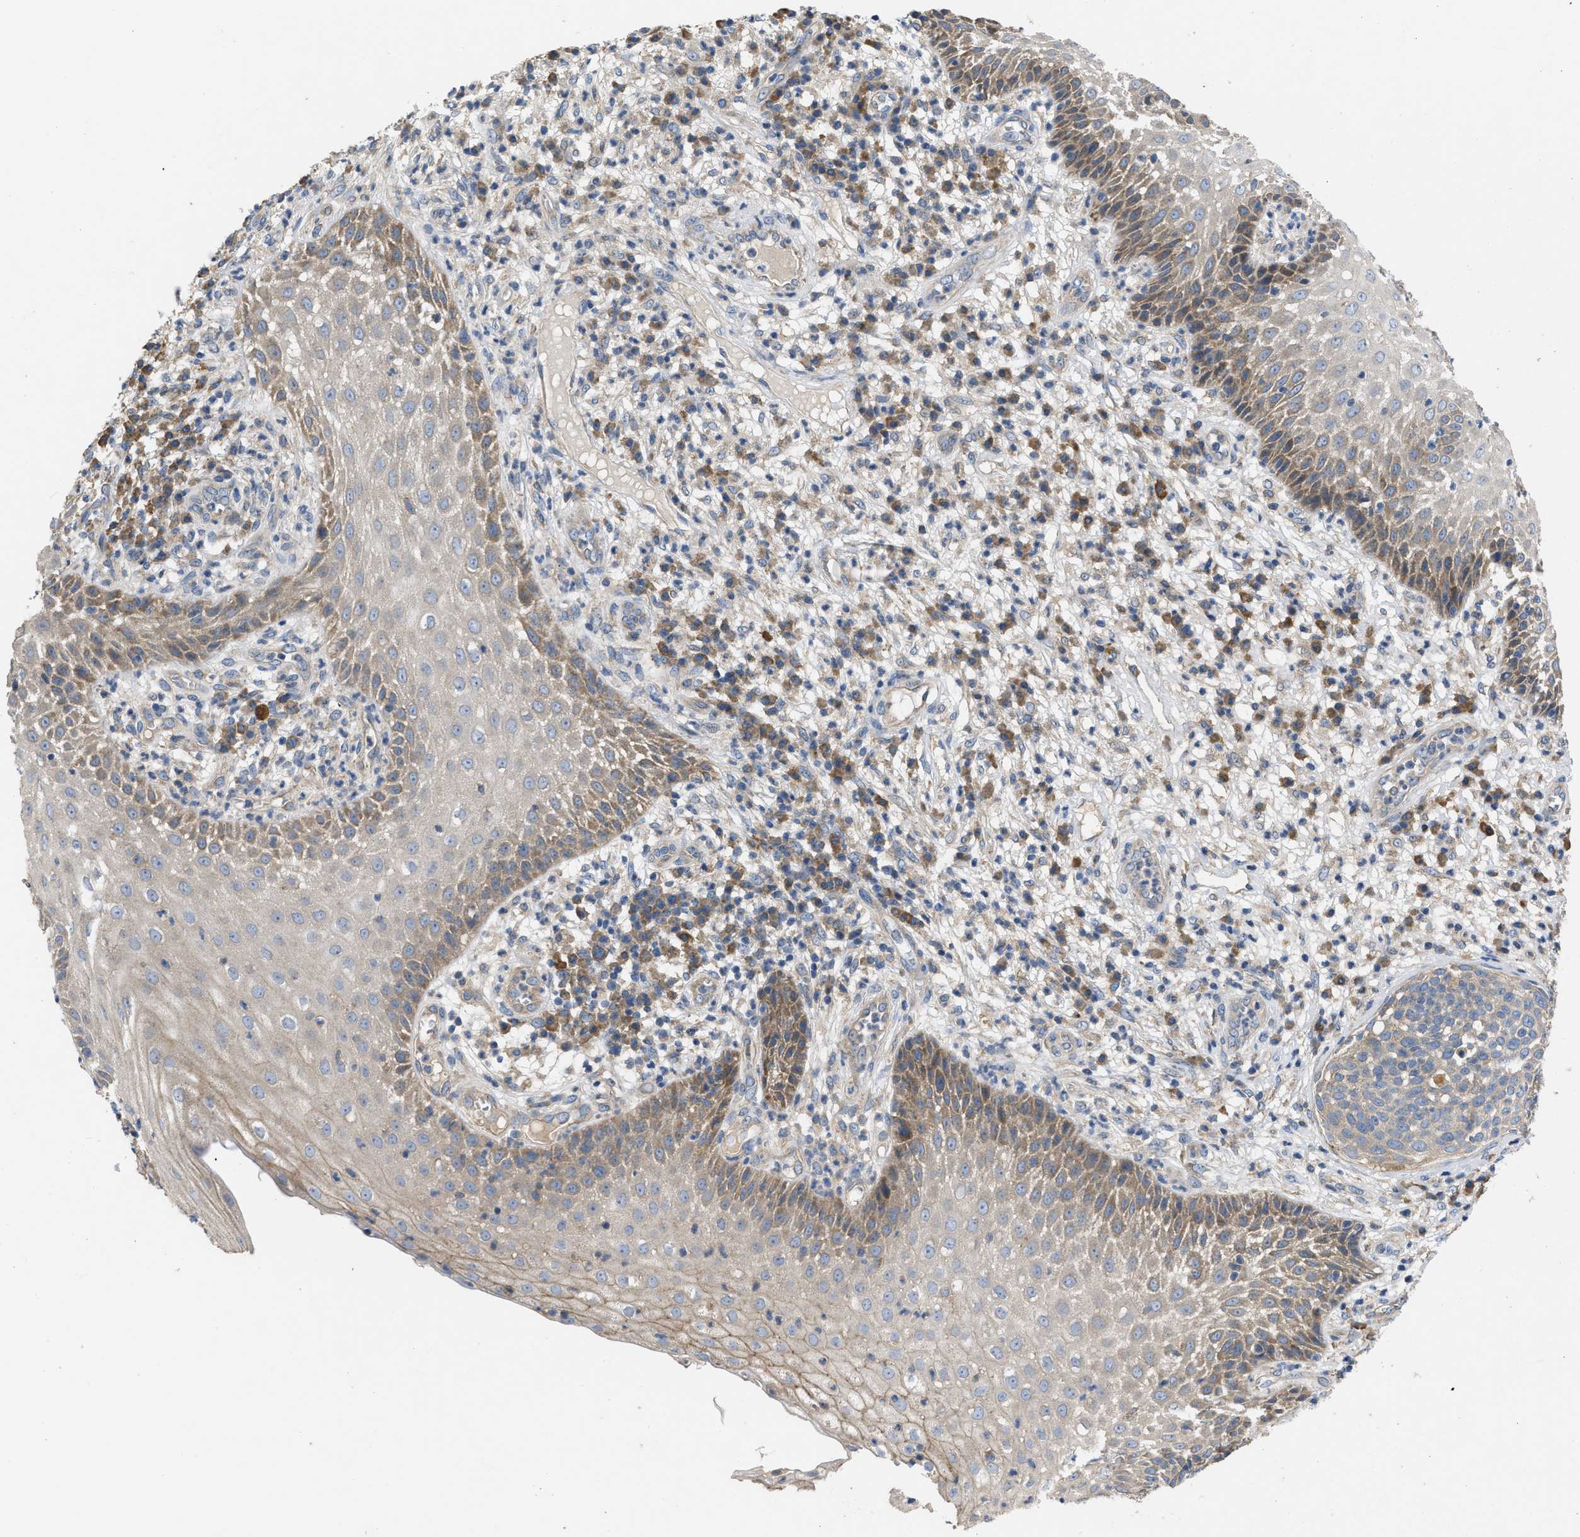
{"staining": {"intensity": "weak", "quantity": ">75%", "location": "cytoplasmic/membranous"}, "tissue": "cervical cancer", "cell_type": "Tumor cells", "image_type": "cancer", "snomed": [{"axis": "morphology", "description": "Squamous cell carcinoma, NOS"}, {"axis": "topography", "description": "Cervix"}], "caption": "Protein staining of cervical cancer tissue demonstrates weak cytoplasmic/membranous expression in about >75% of tumor cells.", "gene": "TMEM131", "patient": {"sex": "female", "age": 34}}